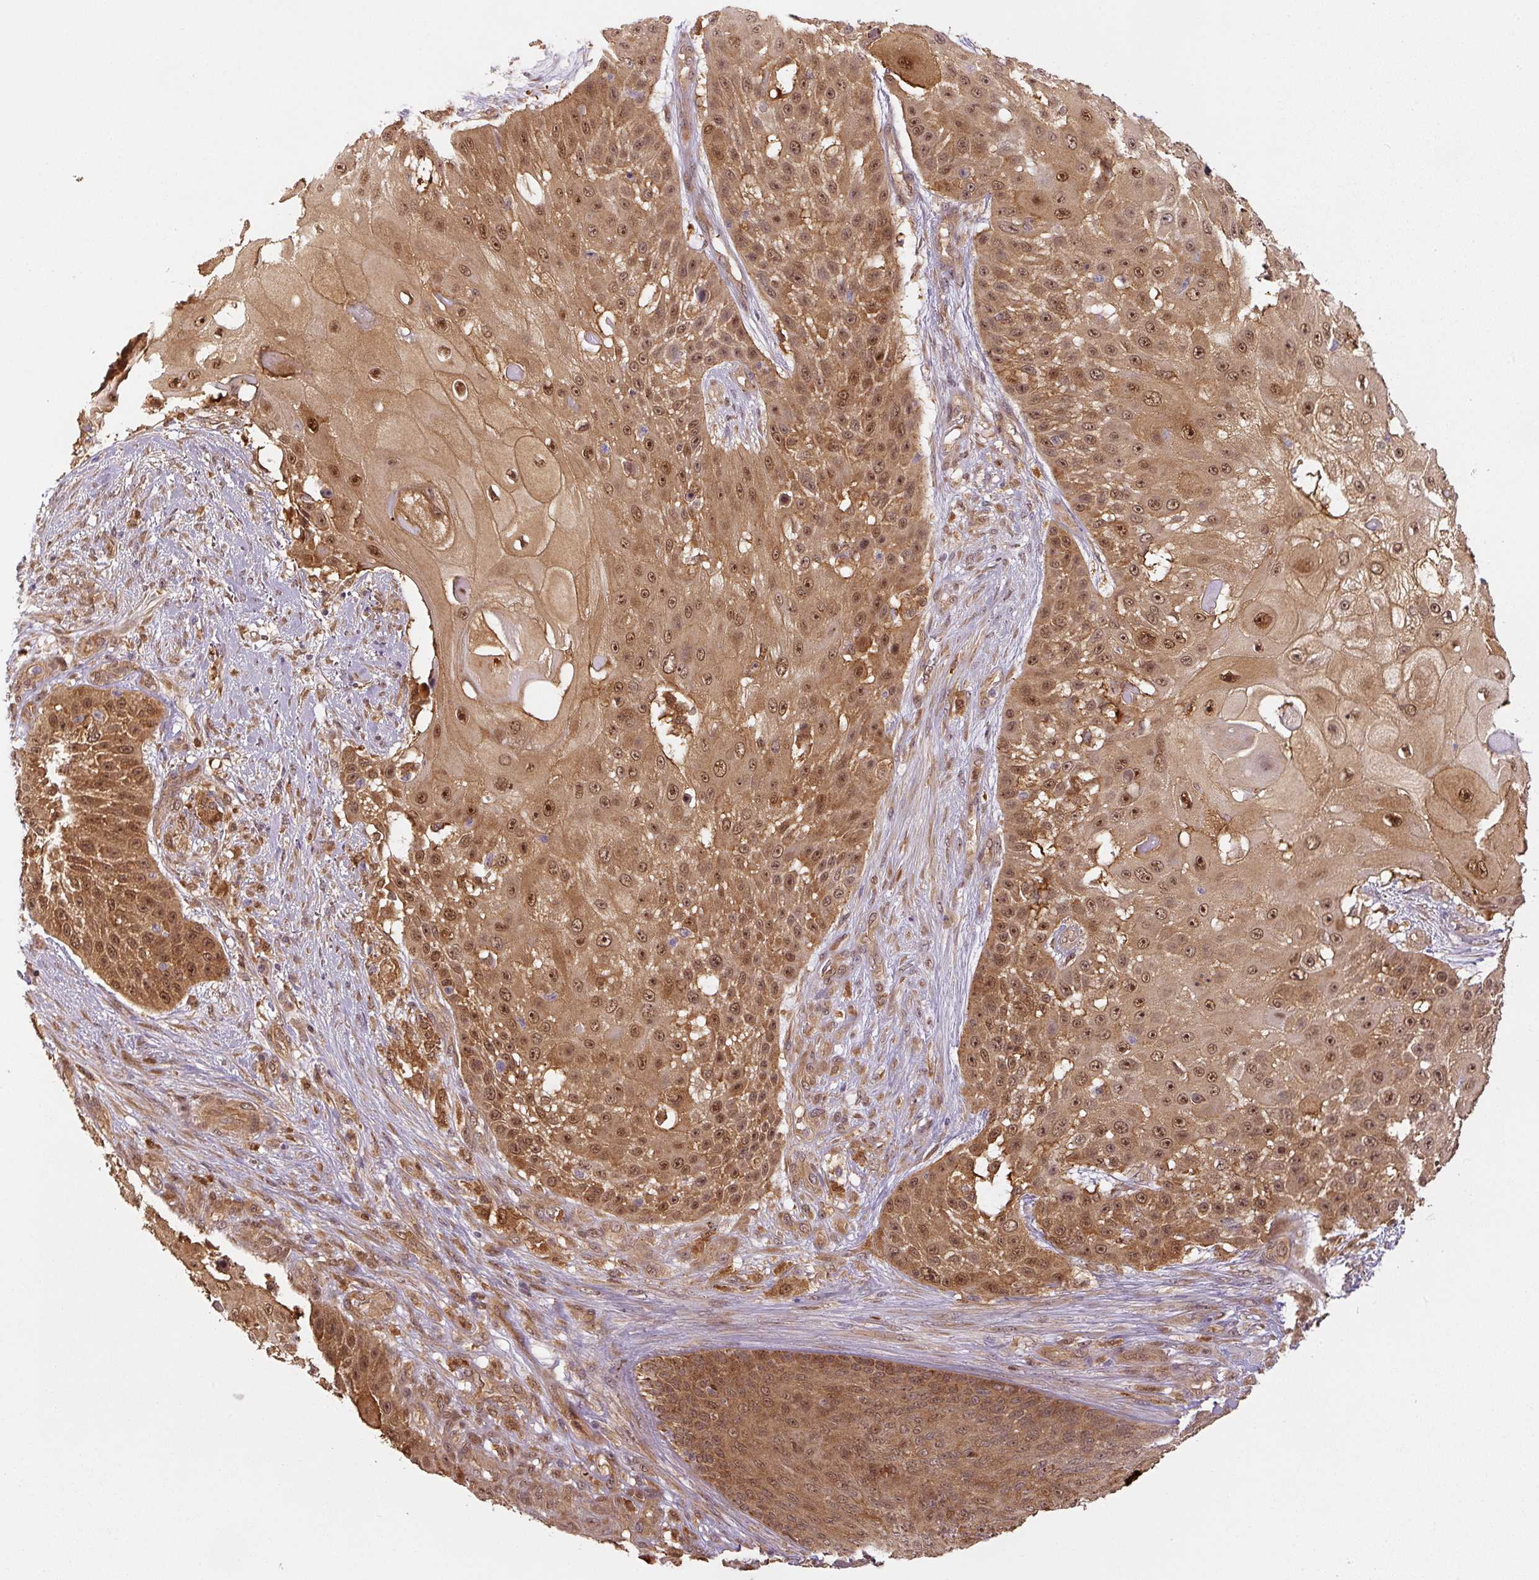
{"staining": {"intensity": "moderate", "quantity": ">75%", "location": "cytoplasmic/membranous,nuclear"}, "tissue": "skin cancer", "cell_type": "Tumor cells", "image_type": "cancer", "snomed": [{"axis": "morphology", "description": "Squamous cell carcinoma, NOS"}, {"axis": "topography", "description": "Skin"}], "caption": "There is medium levels of moderate cytoplasmic/membranous and nuclear staining in tumor cells of squamous cell carcinoma (skin), as demonstrated by immunohistochemical staining (brown color).", "gene": "ZSWIM7", "patient": {"sex": "female", "age": 86}}